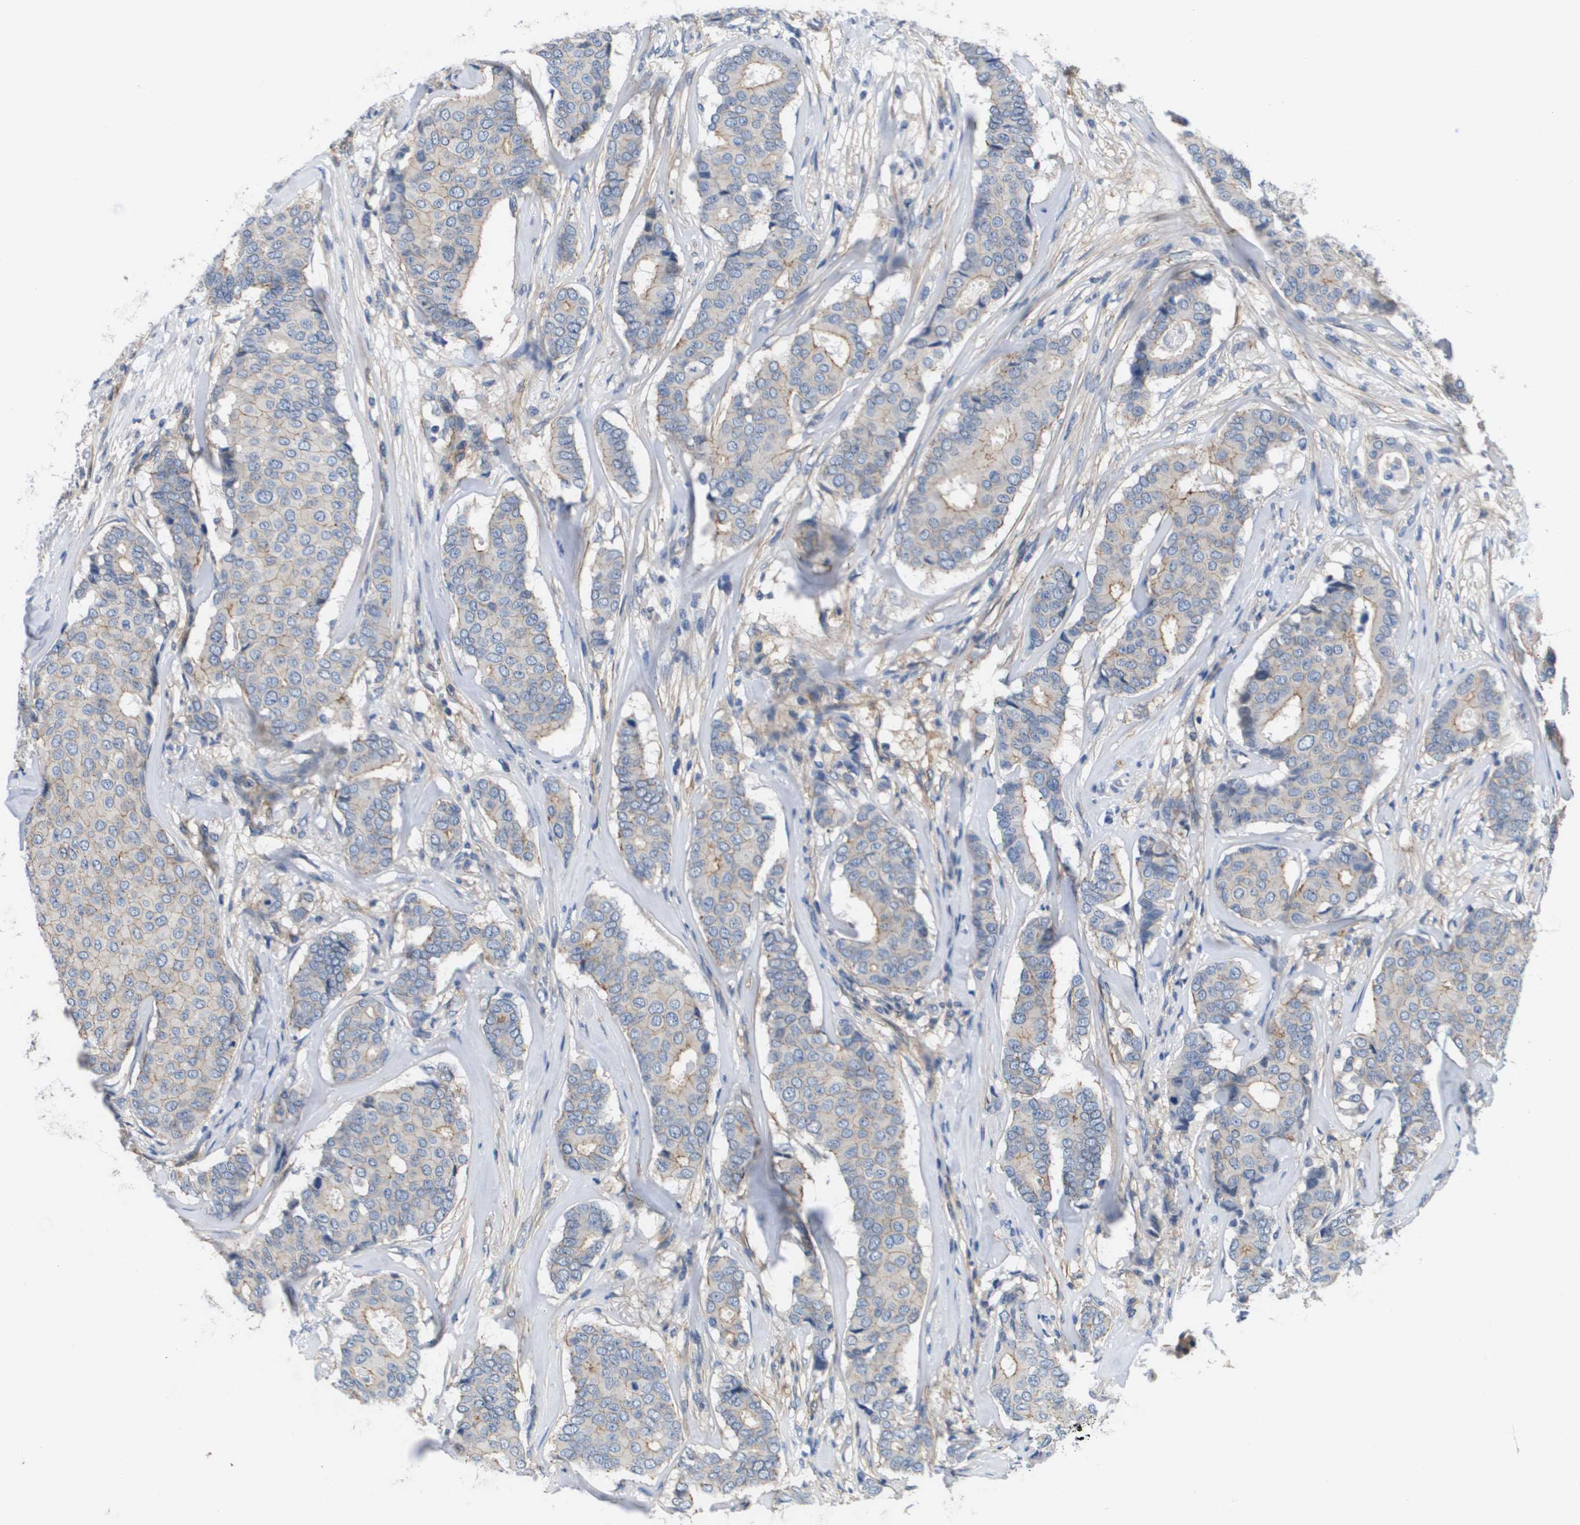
{"staining": {"intensity": "weak", "quantity": "25%-75%", "location": "cytoplasmic/membranous"}, "tissue": "breast cancer", "cell_type": "Tumor cells", "image_type": "cancer", "snomed": [{"axis": "morphology", "description": "Duct carcinoma"}, {"axis": "topography", "description": "Breast"}], "caption": "Breast cancer stained with IHC exhibits weak cytoplasmic/membranous staining in approximately 25%-75% of tumor cells.", "gene": "LPP", "patient": {"sex": "female", "age": 75}}